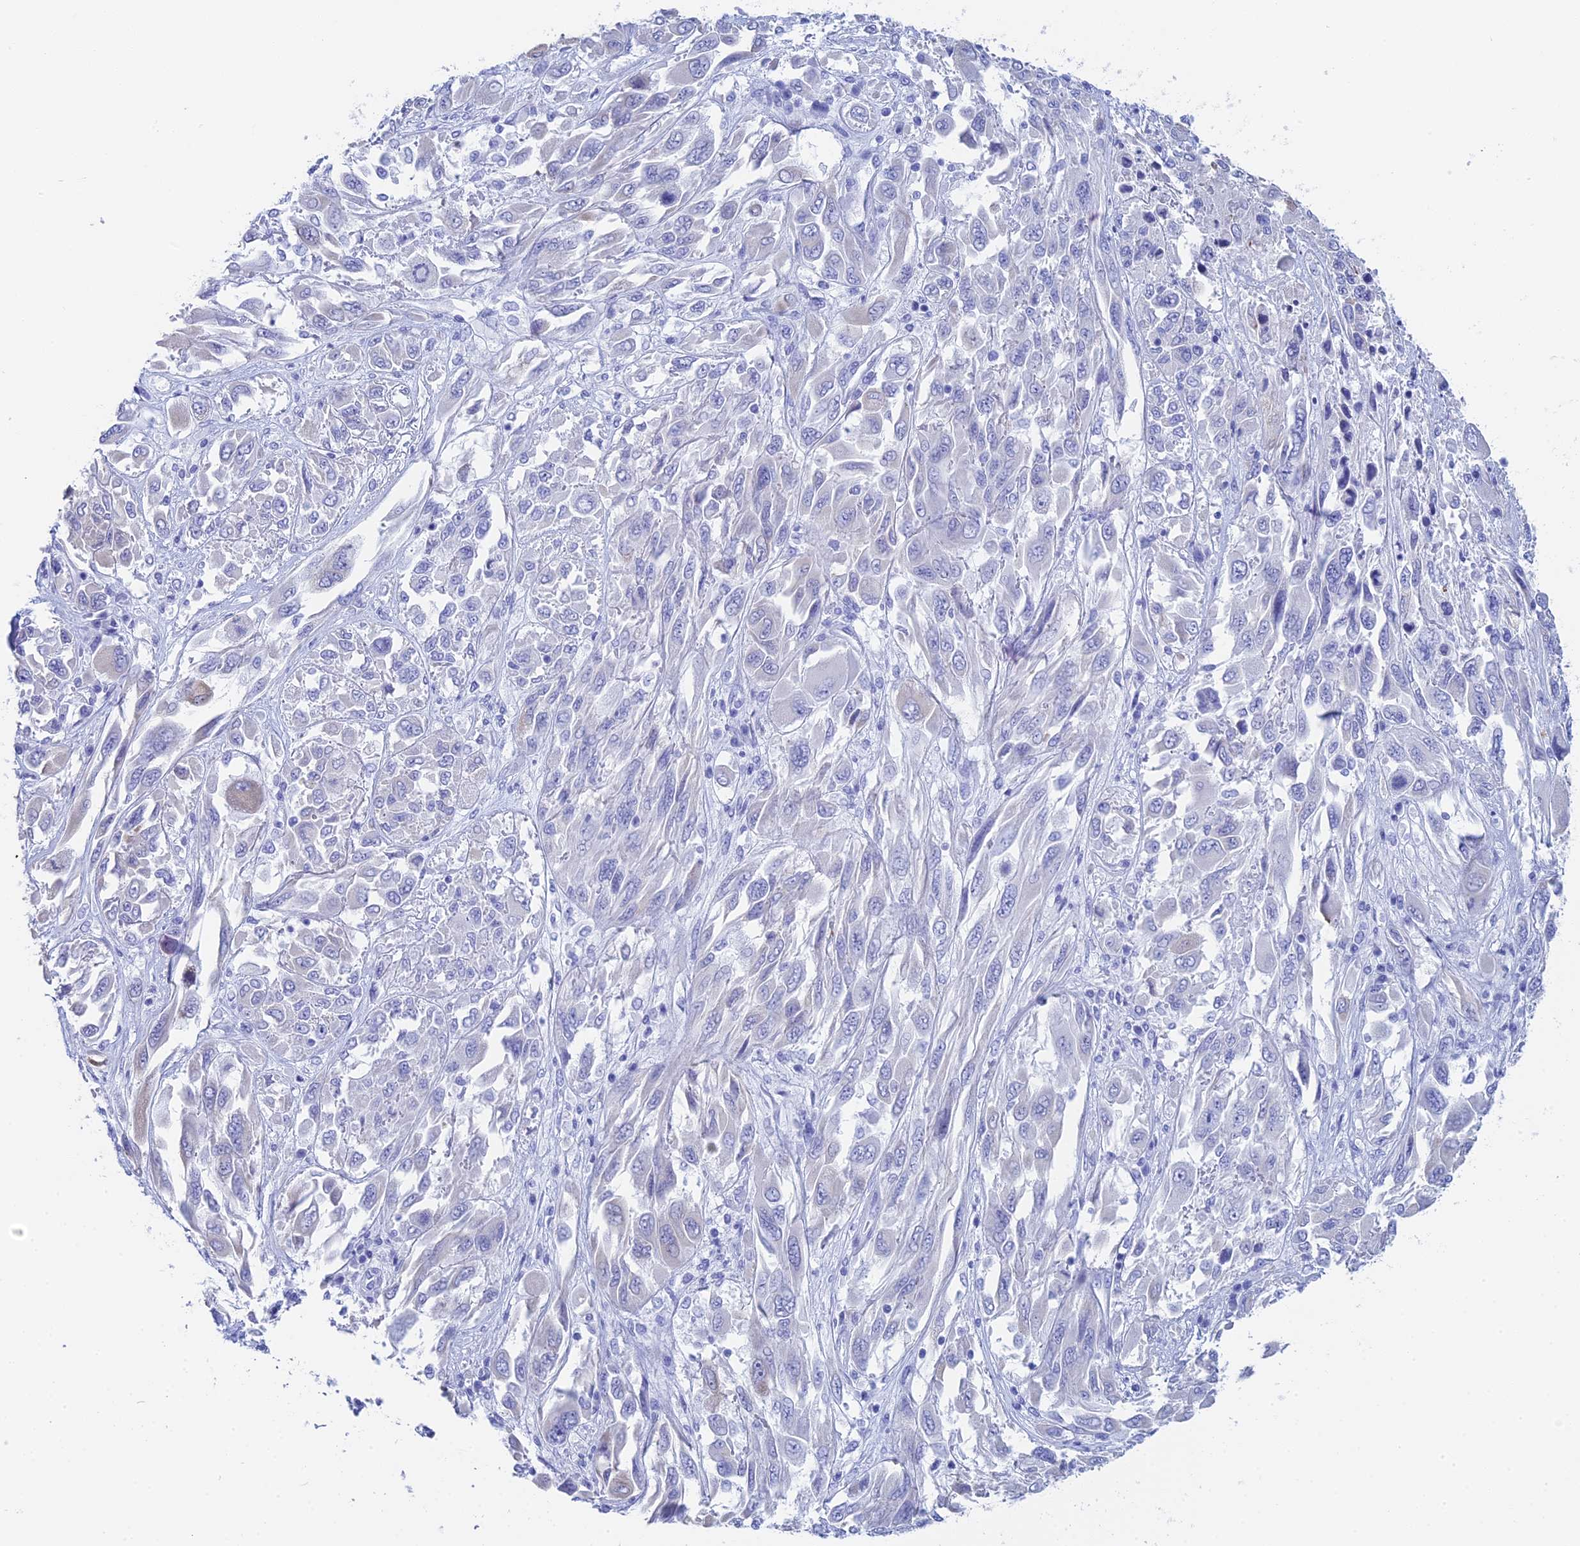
{"staining": {"intensity": "negative", "quantity": "none", "location": "none"}, "tissue": "melanoma", "cell_type": "Tumor cells", "image_type": "cancer", "snomed": [{"axis": "morphology", "description": "Malignant melanoma, NOS"}, {"axis": "topography", "description": "Skin"}], "caption": "A high-resolution photomicrograph shows immunohistochemistry (IHC) staining of malignant melanoma, which reveals no significant expression in tumor cells.", "gene": "TEX101", "patient": {"sex": "female", "age": 91}}